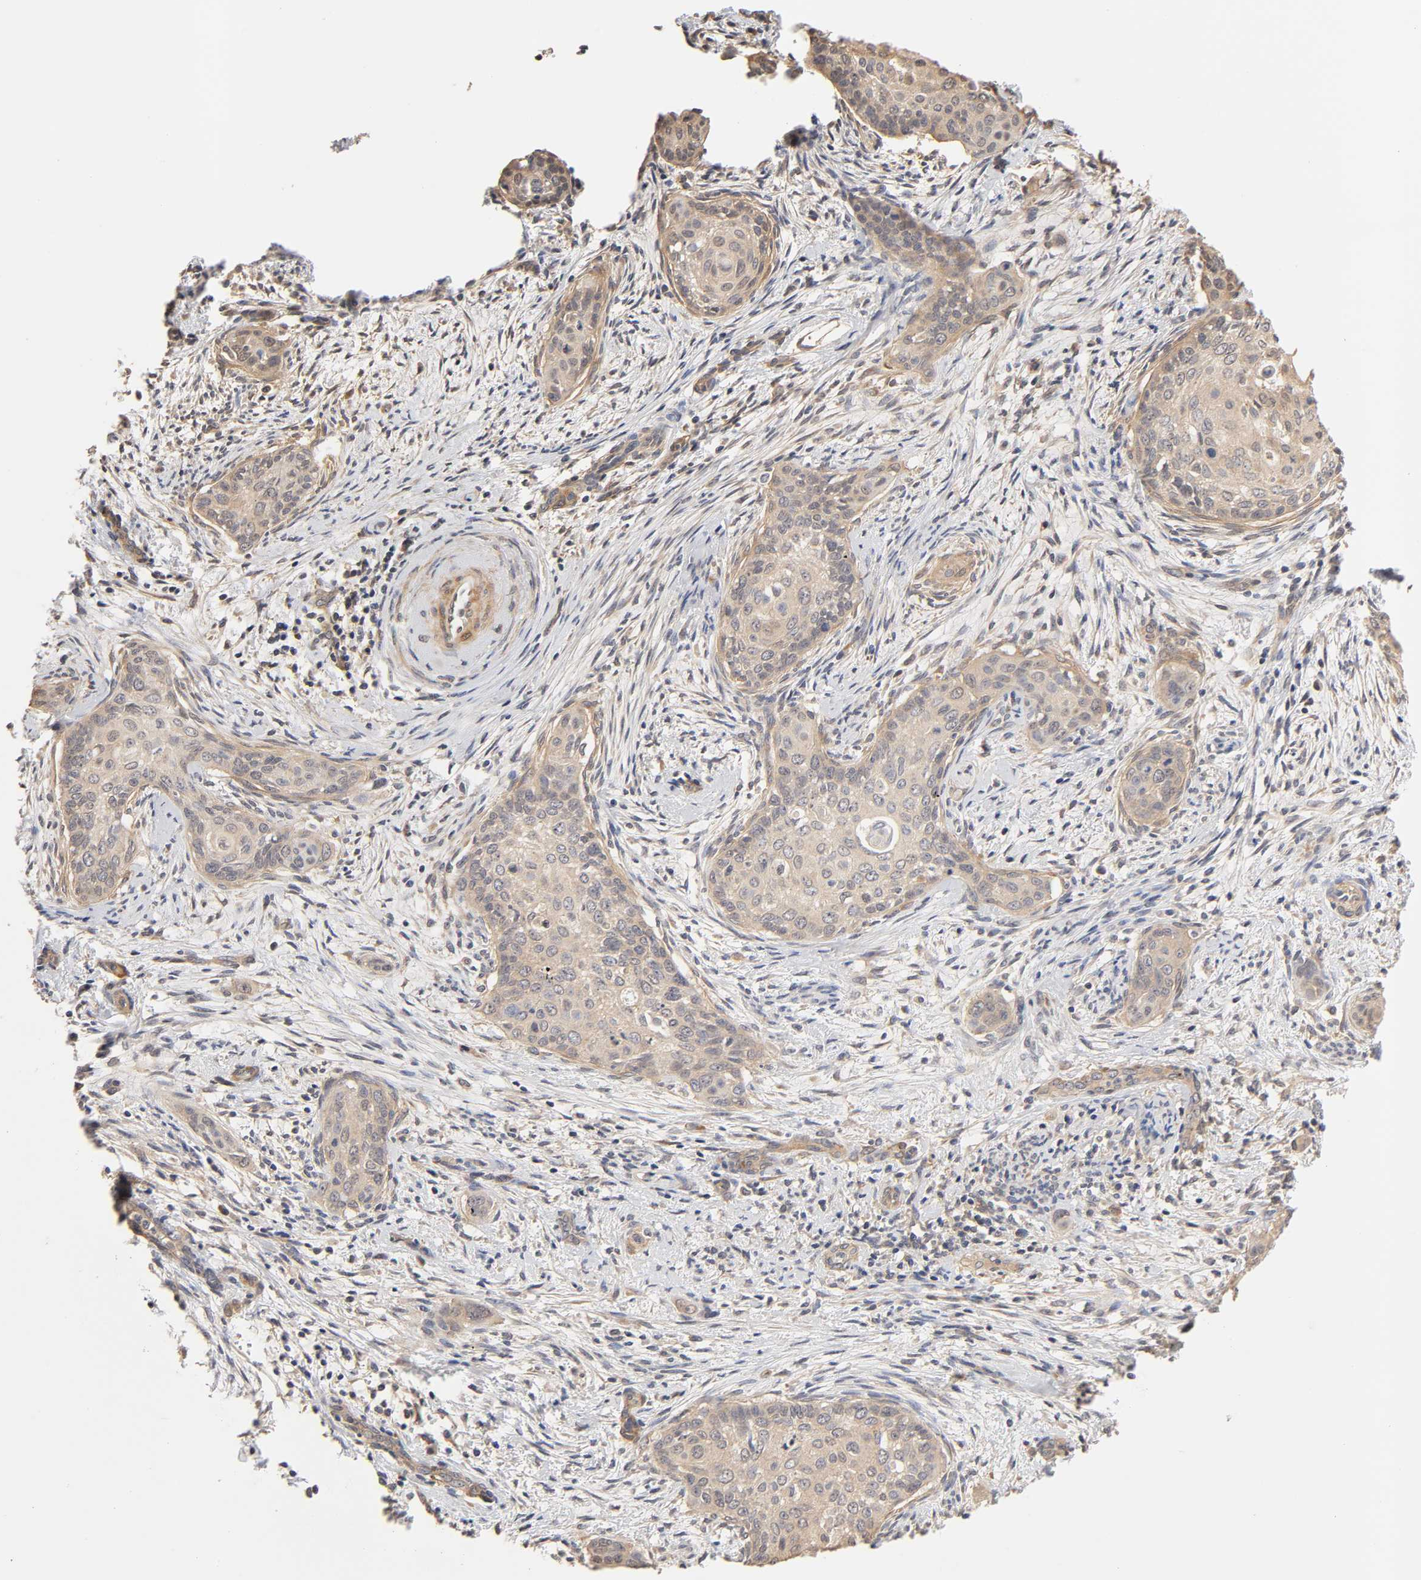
{"staining": {"intensity": "weak", "quantity": ">75%", "location": "cytoplasmic/membranous"}, "tissue": "cervical cancer", "cell_type": "Tumor cells", "image_type": "cancer", "snomed": [{"axis": "morphology", "description": "Squamous cell carcinoma, NOS"}, {"axis": "topography", "description": "Cervix"}], "caption": "Tumor cells exhibit low levels of weak cytoplasmic/membranous positivity in approximately >75% of cells in human squamous cell carcinoma (cervical).", "gene": "PDE5A", "patient": {"sex": "female", "age": 33}}